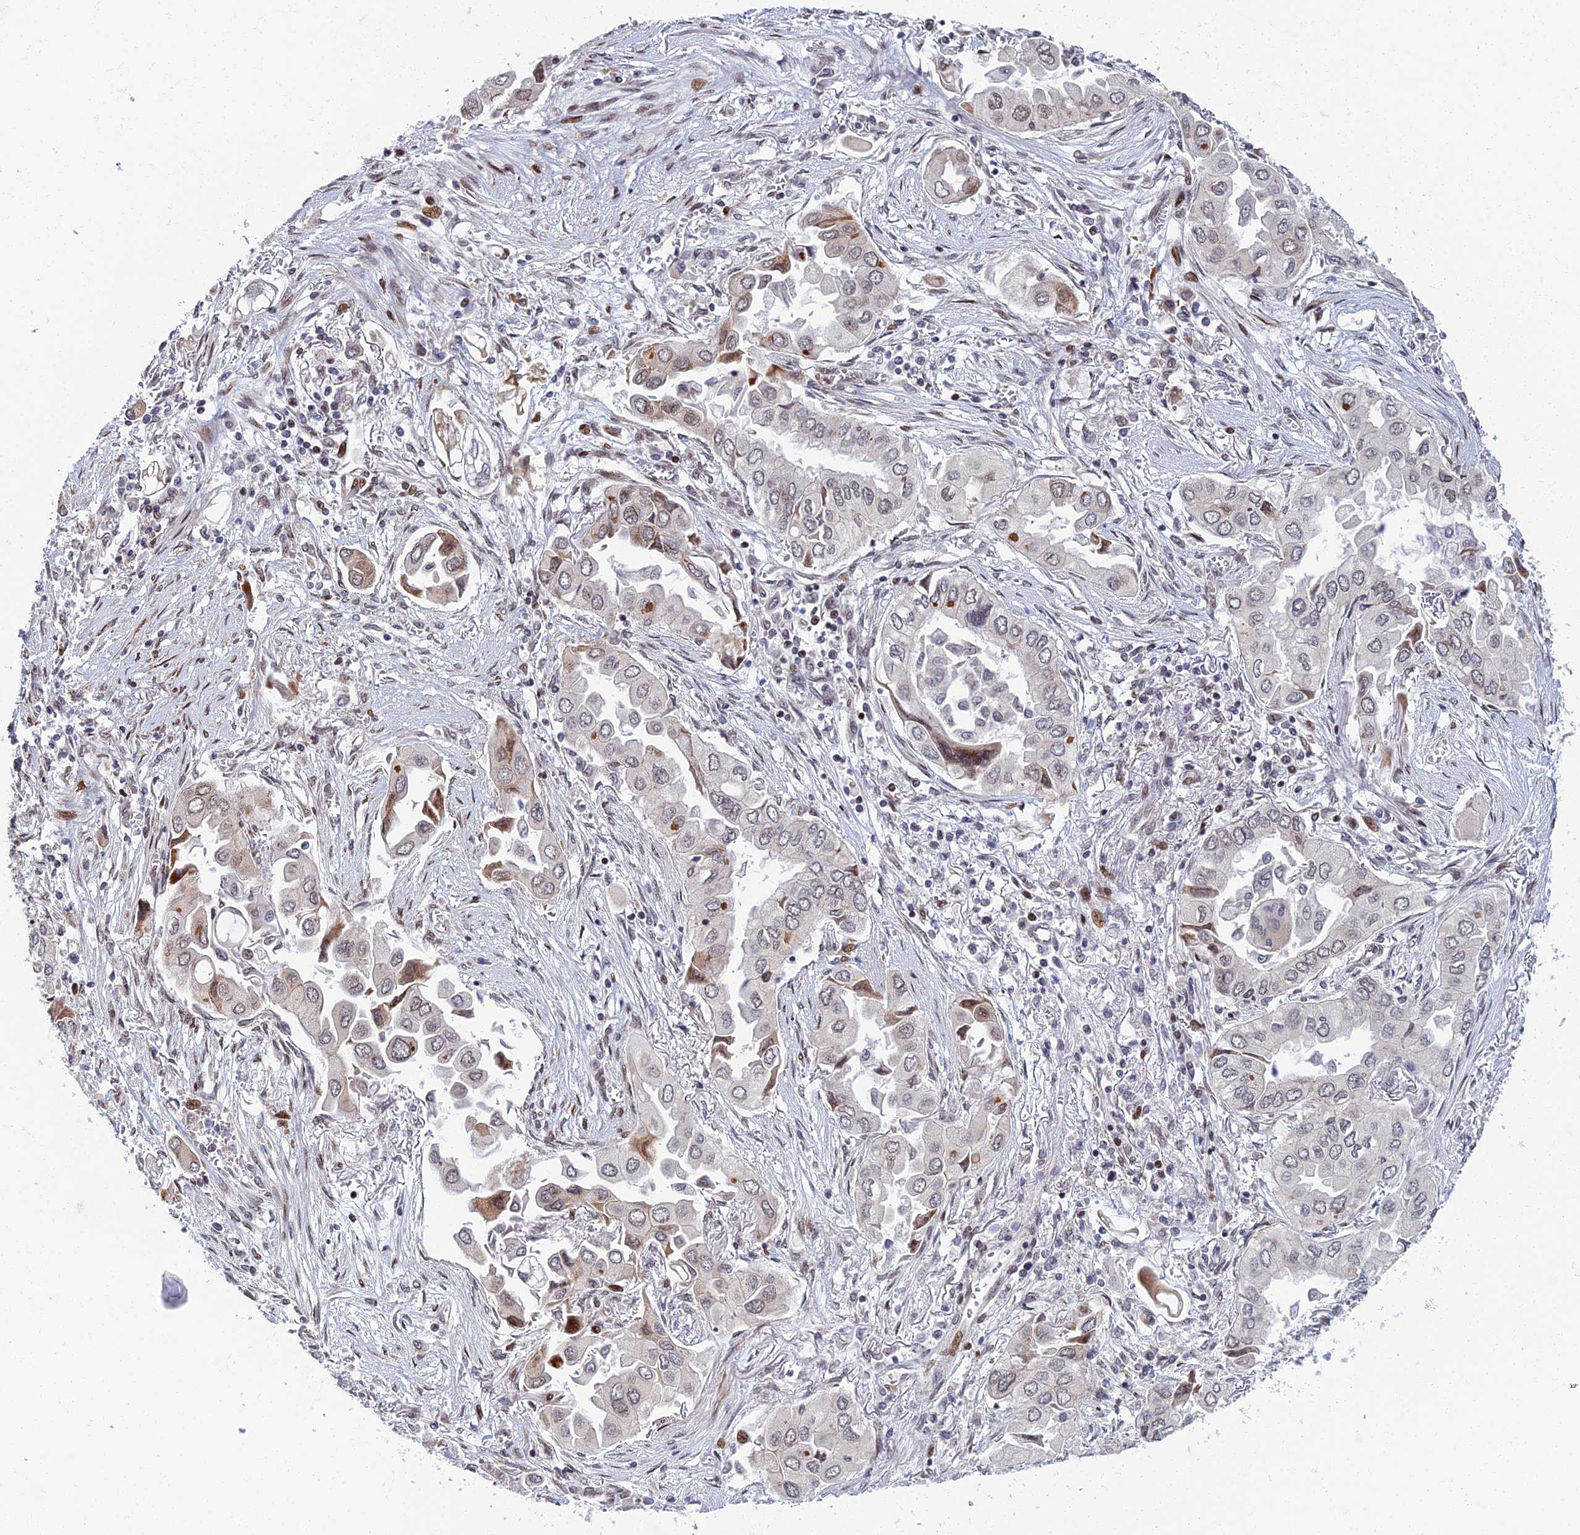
{"staining": {"intensity": "moderate", "quantity": "<25%", "location": "cytoplasmic/membranous,nuclear"}, "tissue": "lung cancer", "cell_type": "Tumor cells", "image_type": "cancer", "snomed": [{"axis": "morphology", "description": "Adenocarcinoma, NOS"}, {"axis": "topography", "description": "Lung"}], "caption": "An image of adenocarcinoma (lung) stained for a protein displays moderate cytoplasmic/membranous and nuclear brown staining in tumor cells.", "gene": "ZNF668", "patient": {"sex": "female", "age": 76}}